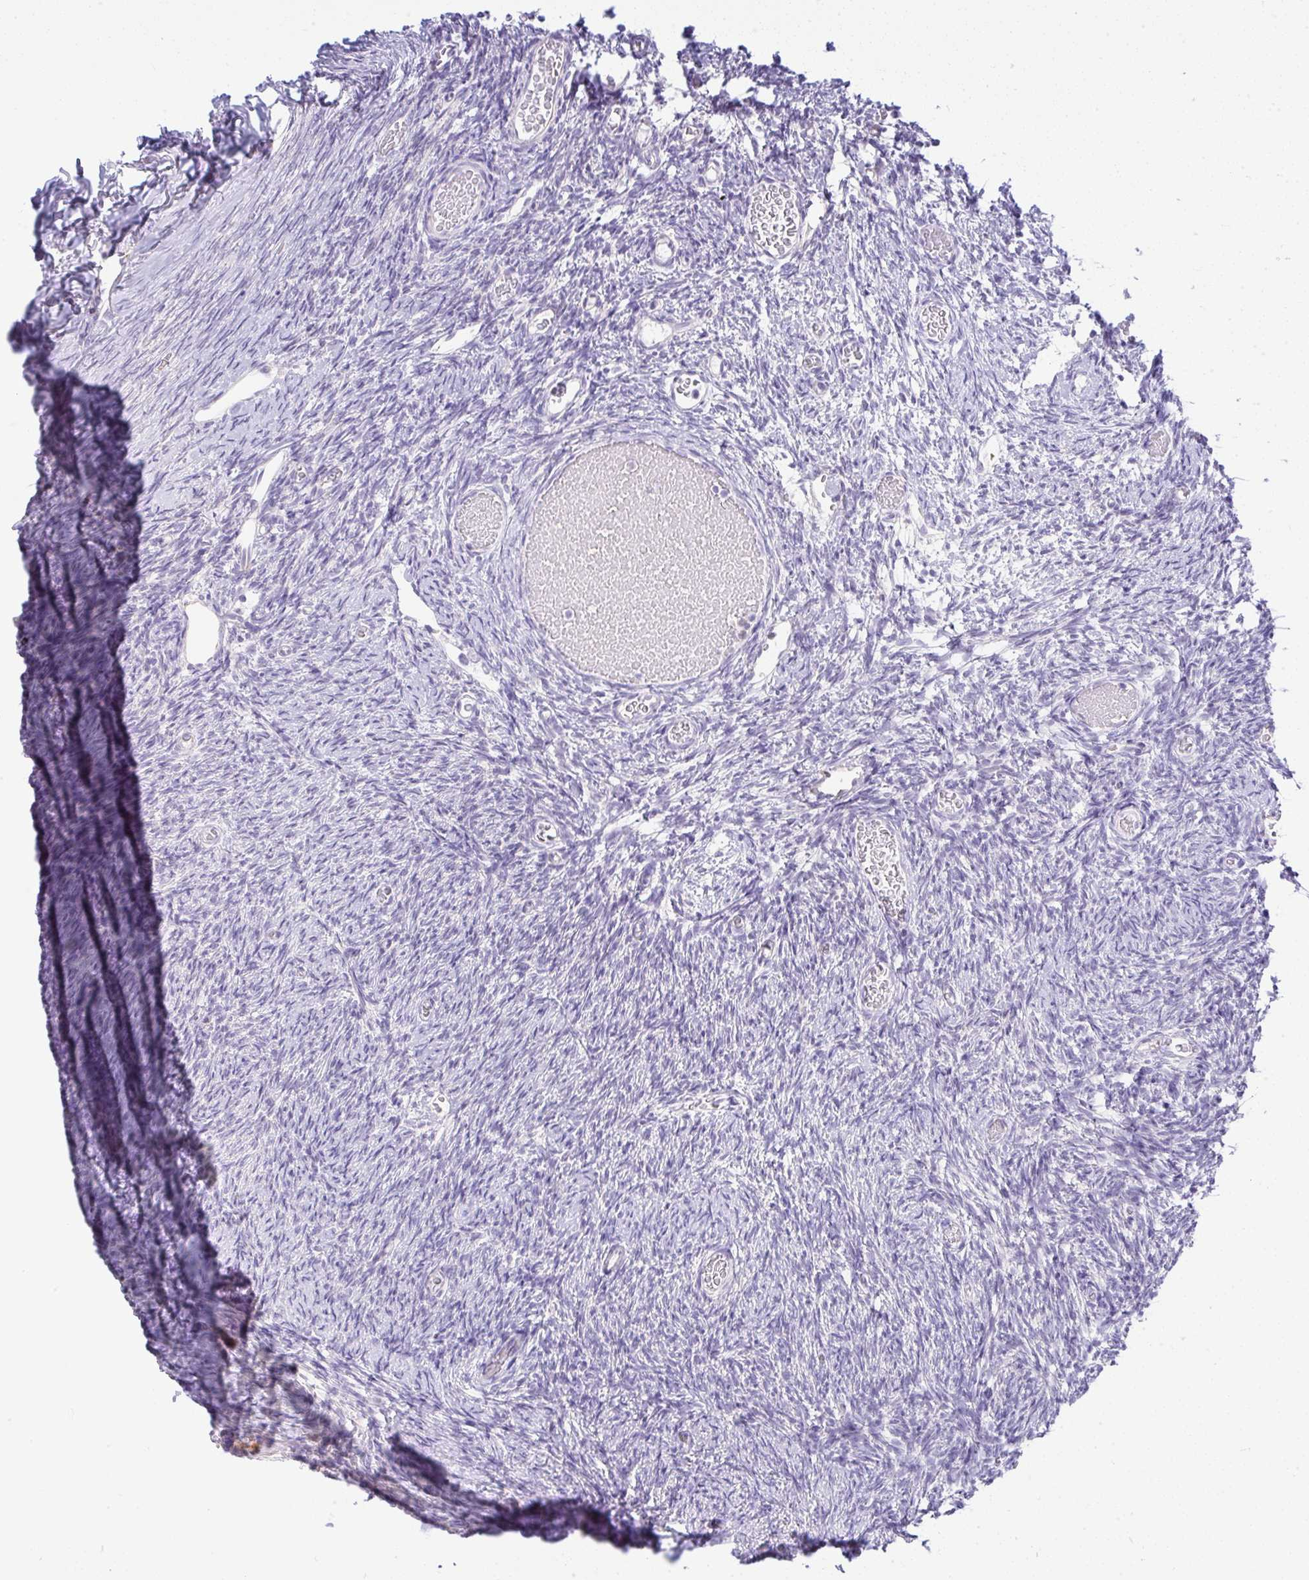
{"staining": {"intensity": "negative", "quantity": "none", "location": "none"}, "tissue": "ovary", "cell_type": "Ovarian stroma cells", "image_type": "normal", "snomed": [{"axis": "morphology", "description": "Normal tissue, NOS"}, {"axis": "topography", "description": "Ovary"}], "caption": "IHC micrograph of unremarkable ovary: human ovary stained with DAB displays no significant protein positivity in ovarian stroma cells.", "gene": "FAM177A1", "patient": {"sex": "female", "age": 39}}